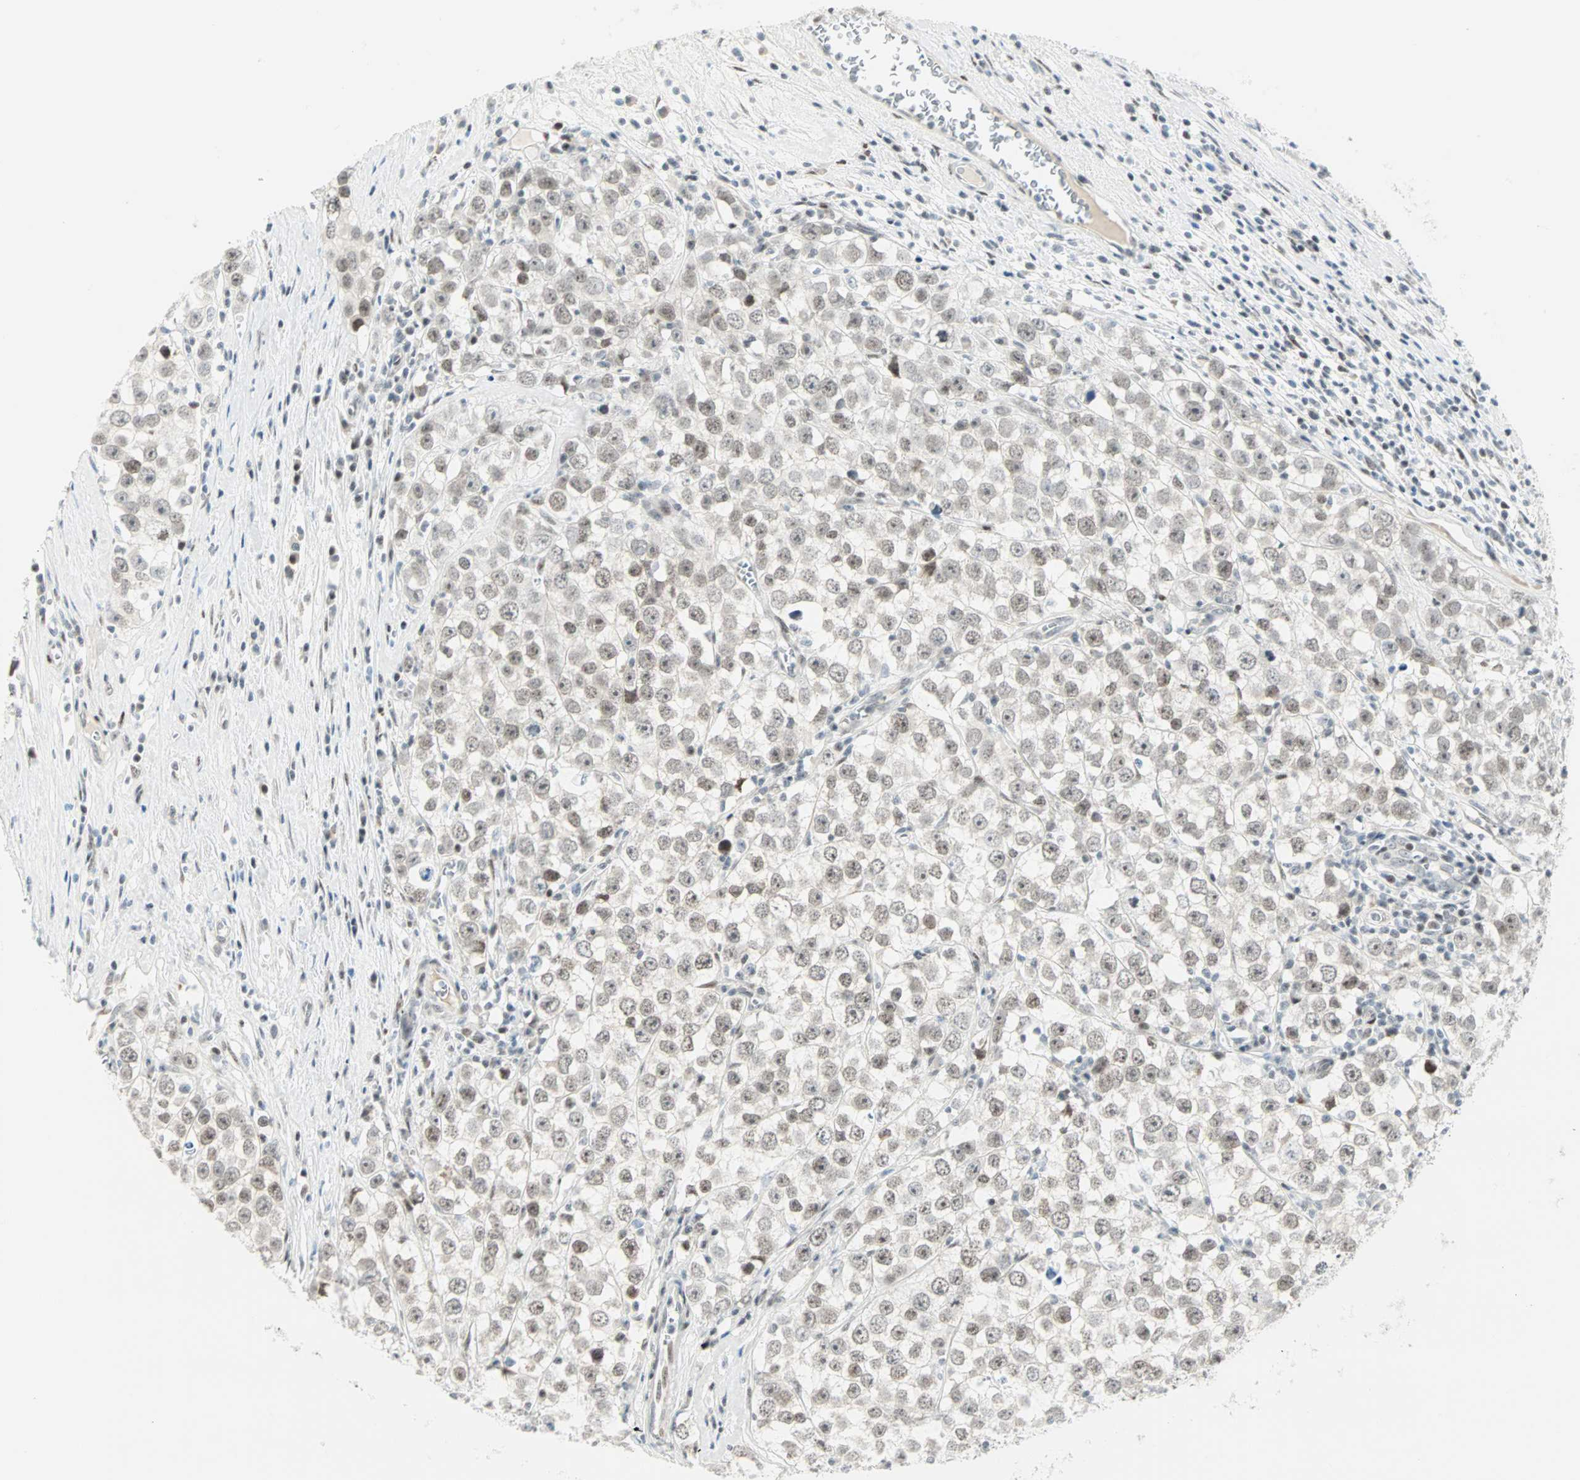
{"staining": {"intensity": "negative", "quantity": "none", "location": "none"}, "tissue": "testis cancer", "cell_type": "Tumor cells", "image_type": "cancer", "snomed": [{"axis": "morphology", "description": "Seminoma, NOS"}, {"axis": "morphology", "description": "Carcinoma, Embryonal, NOS"}, {"axis": "topography", "description": "Testis"}], "caption": "Immunohistochemistry (IHC) micrograph of neoplastic tissue: human embryonal carcinoma (testis) stained with DAB displays no significant protein staining in tumor cells.", "gene": "PKNOX1", "patient": {"sex": "male", "age": 52}}